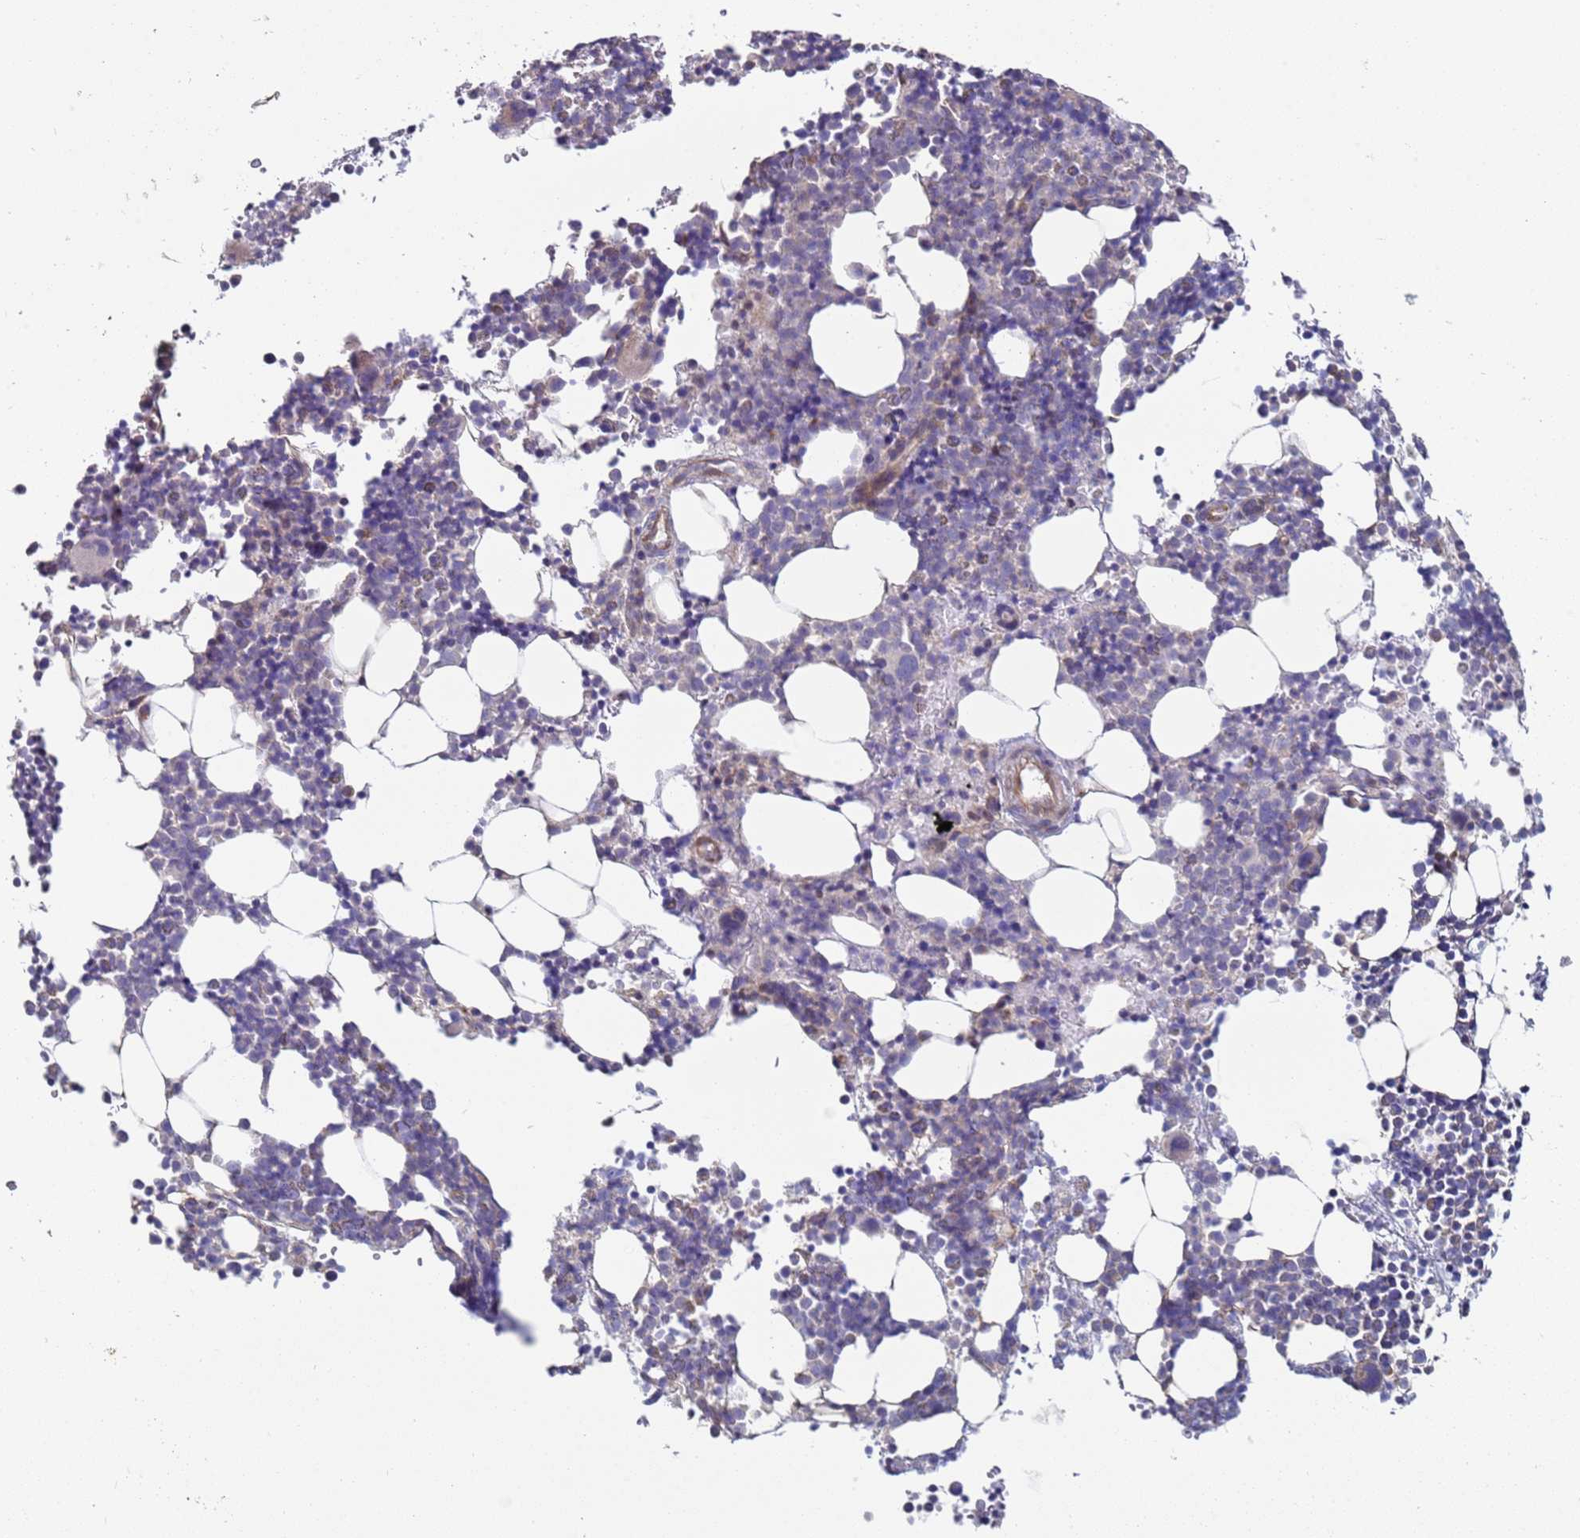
{"staining": {"intensity": "weak", "quantity": "<25%", "location": "cytoplasmic/membranous"}, "tissue": "bone marrow", "cell_type": "Hematopoietic cells", "image_type": "normal", "snomed": [{"axis": "morphology", "description": "Normal tissue, NOS"}, {"axis": "topography", "description": "Bone marrow"}], "caption": "Histopathology image shows no protein staining in hematopoietic cells of unremarkable bone marrow. (DAB (3,3'-diaminobenzidine) IHC visualized using brightfield microscopy, high magnification).", "gene": "DIP2B", "patient": {"sex": "male", "age": 15}}